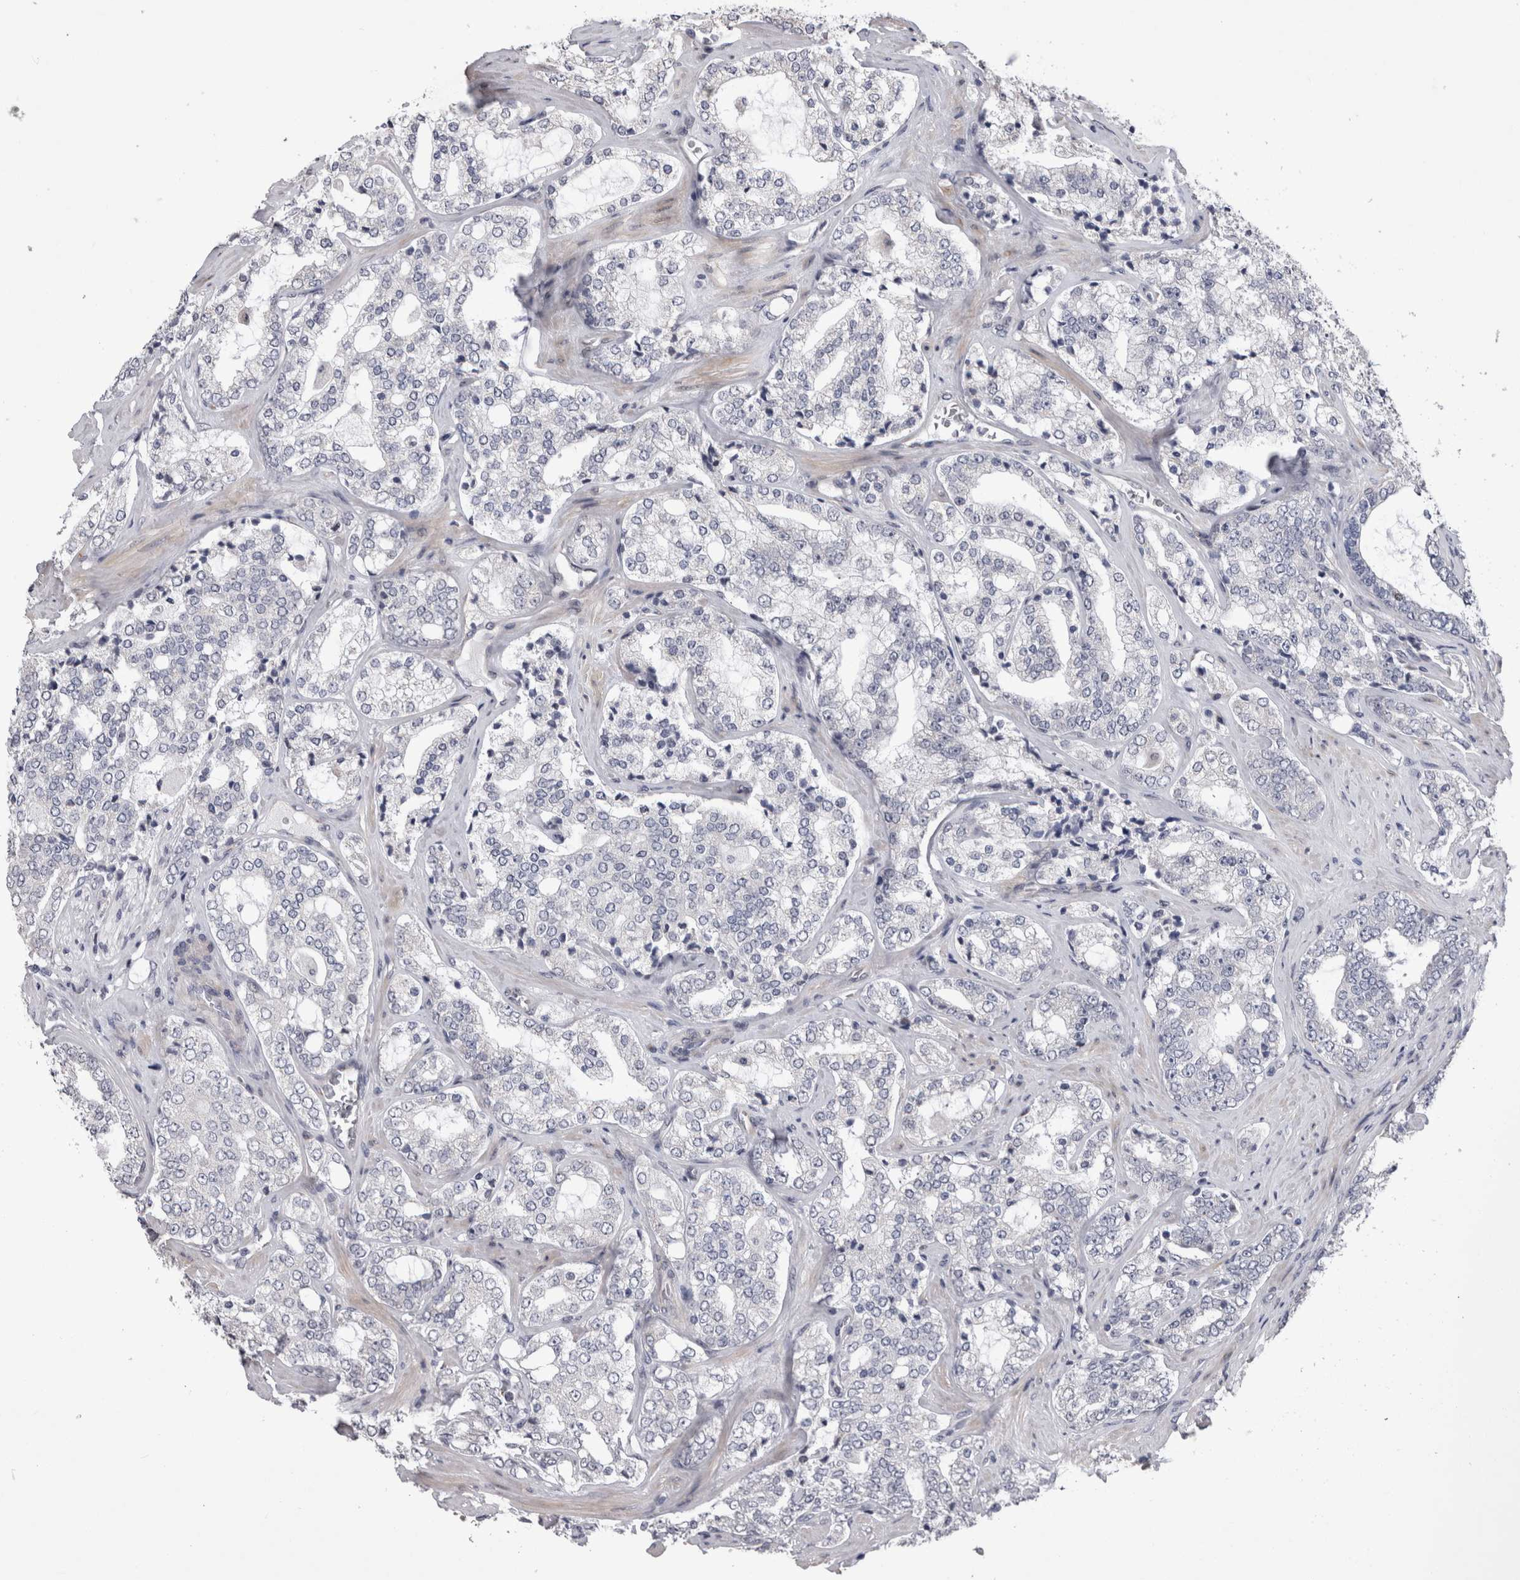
{"staining": {"intensity": "negative", "quantity": "none", "location": "none"}, "tissue": "prostate cancer", "cell_type": "Tumor cells", "image_type": "cancer", "snomed": [{"axis": "morphology", "description": "Adenocarcinoma, High grade"}, {"axis": "topography", "description": "Prostate"}], "caption": "This is an IHC micrograph of human high-grade adenocarcinoma (prostate). There is no positivity in tumor cells.", "gene": "IFI44", "patient": {"sex": "male", "age": 64}}